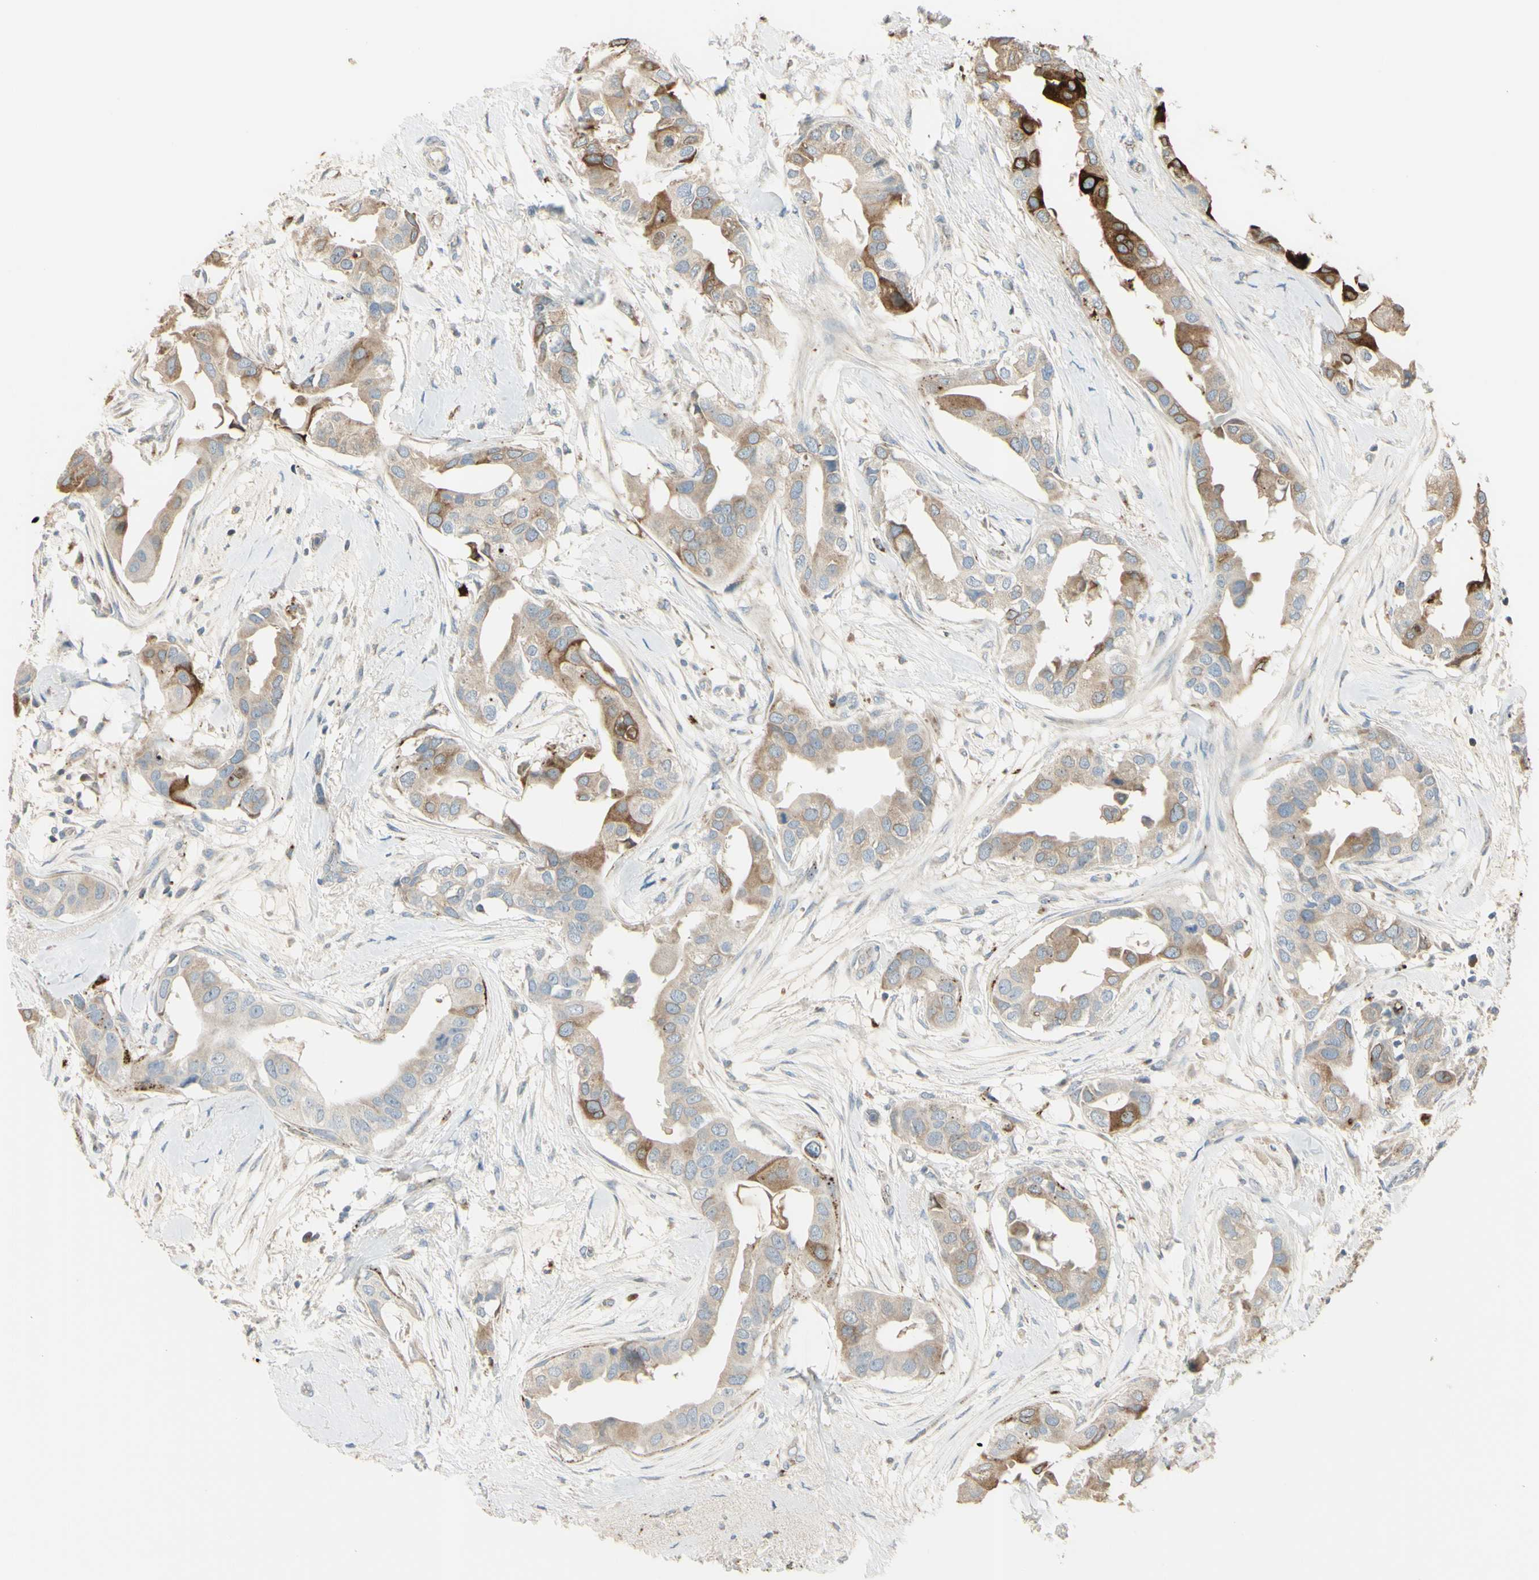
{"staining": {"intensity": "strong", "quantity": "<25%", "location": "cytoplasmic/membranous"}, "tissue": "breast cancer", "cell_type": "Tumor cells", "image_type": "cancer", "snomed": [{"axis": "morphology", "description": "Duct carcinoma"}, {"axis": "topography", "description": "Breast"}], "caption": "A high-resolution photomicrograph shows IHC staining of breast invasive ductal carcinoma, which reveals strong cytoplasmic/membranous staining in about <25% of tumor cells. (DAB (3,3'-diaminobenzidine) IHC with brightfield microscopy, high magnification).", "gene": "ANGPTL1", "patient": {"sex": "female", "age": 40}}